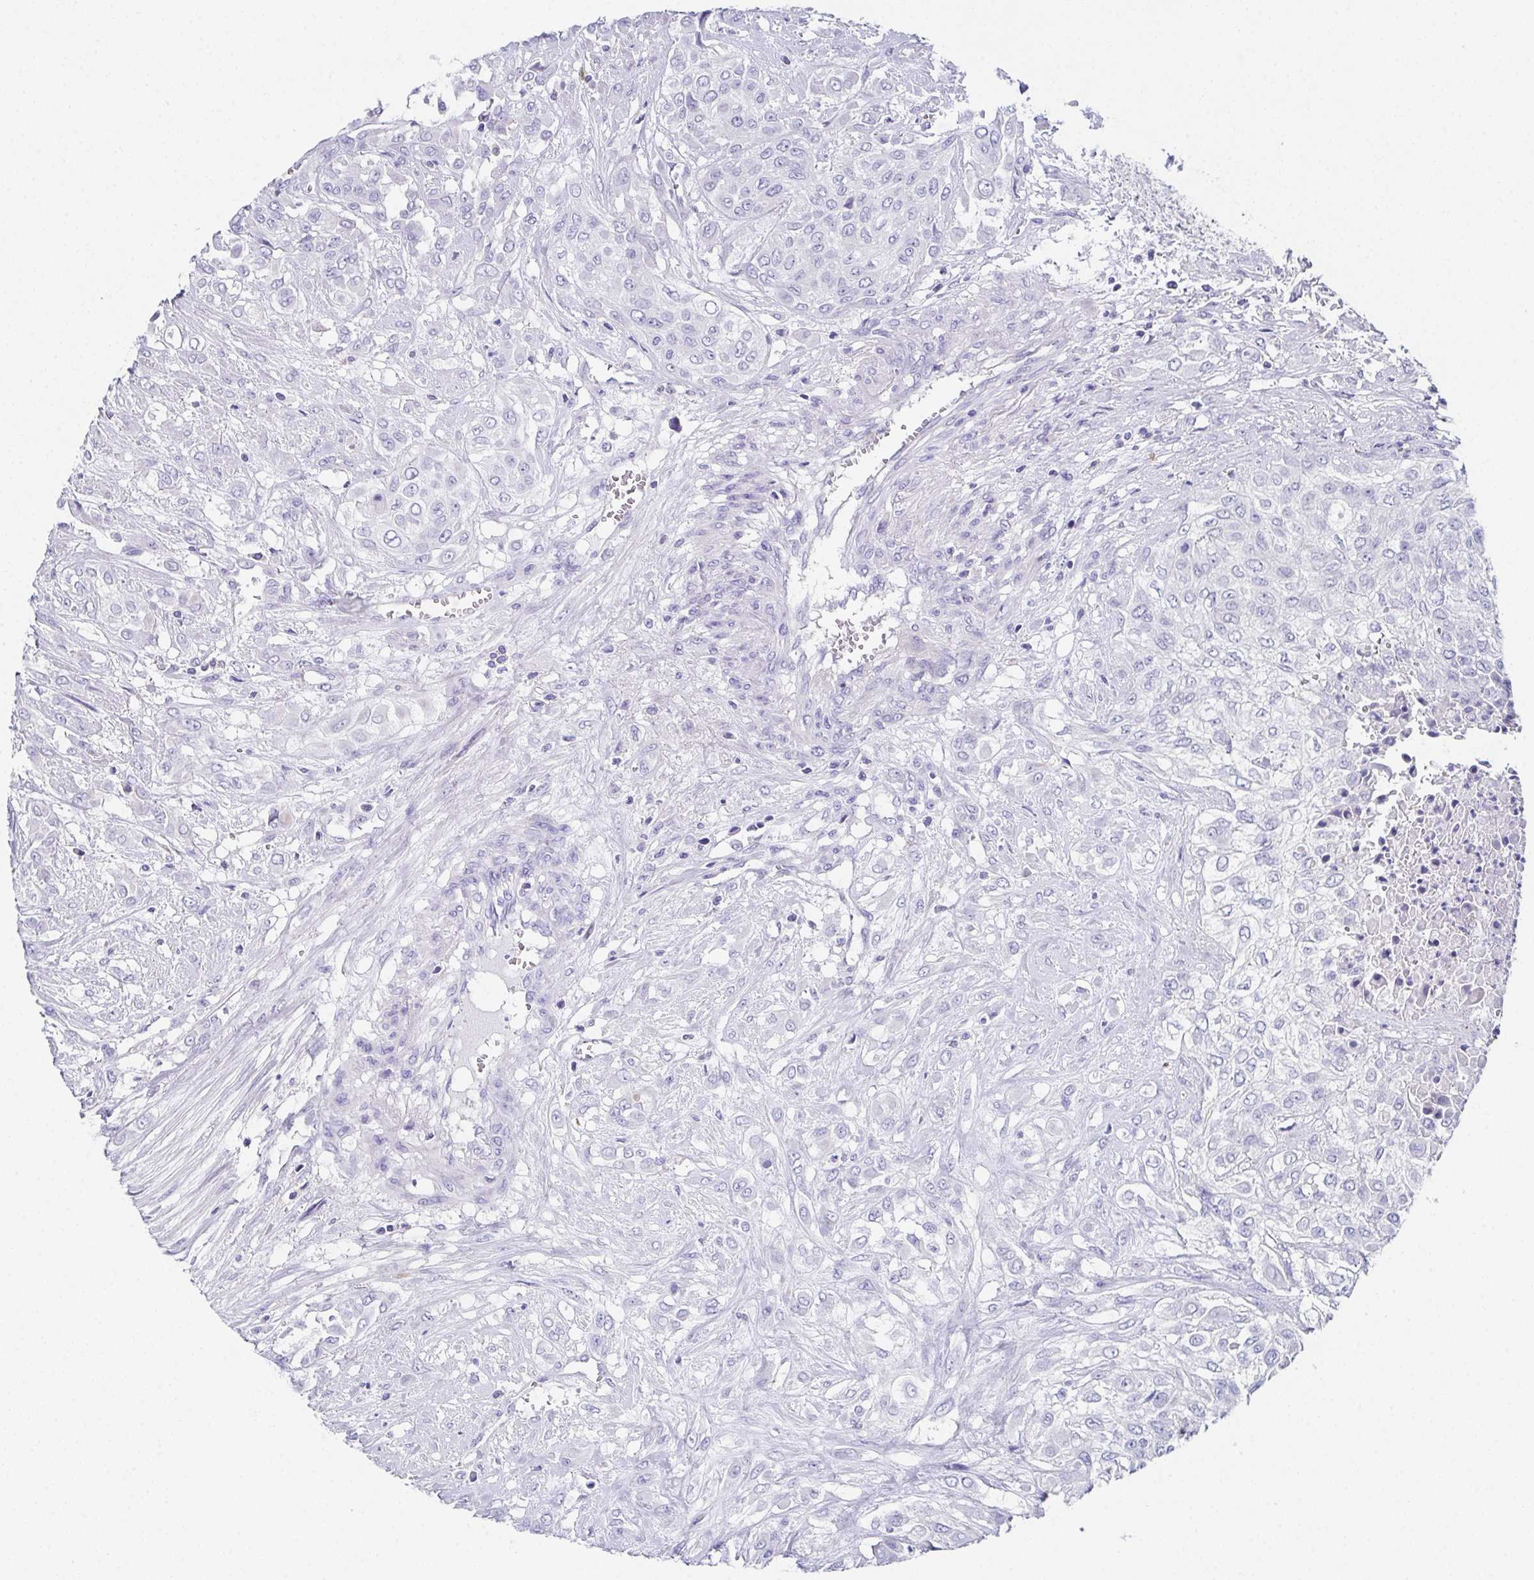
{"staining": {"intensity": "negative", "quantity": "none", "location": "none"}, "tissue": "urothelial cancer", "cell_type": "Tumor cells", "image_type": "cancer", "snomed": [{"axis": "morphology", "description": "Urothelial carcinoma, High grade"}, {"axis": "topography", "description": "Urinary bladder"}], "caption": "Immunohistochemical staining of human urothelial carcinoma (high-grade) exhibits no significant expression in tumor cells. (Stains: DAB immunohistochemistry with hematoxylin counter stain, Microscopy: brightfield microscopy at high magnification).", "gene": "SSC4D", "patient": {"sex": "male", "age": 57}}